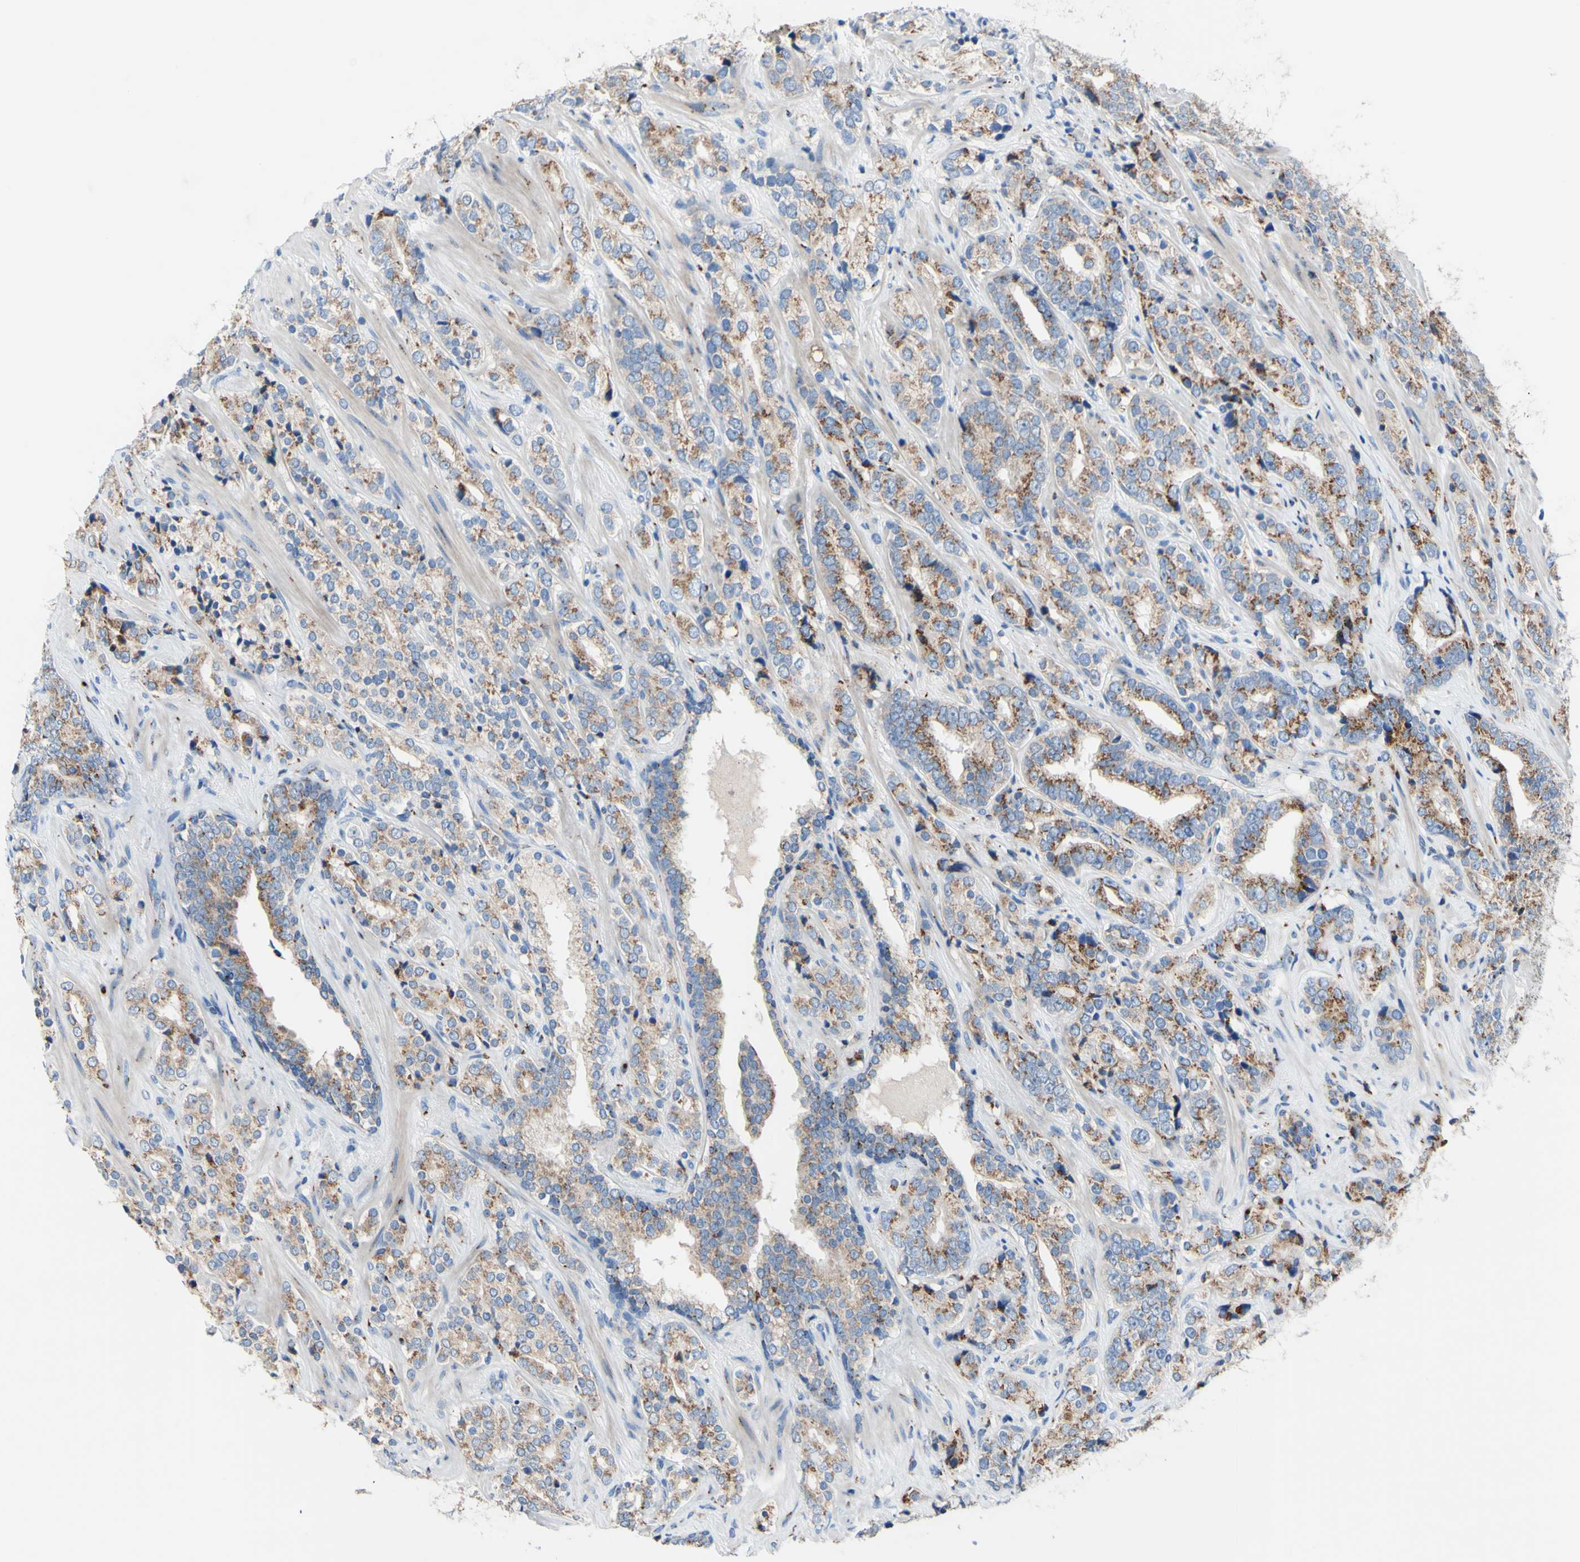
{"staining": {"intensity": "moderate", "quantity": "25%-75%", "location": "cytoplasmic/membranous"}, "tissue": "prostate cancer", "cell_type": "Tumor cells", "image_type": "cancer", "snomed": [{"axis": "morphology", "description": "Adenocarcinoma, High grade"}, {"axis": "topography", "description": "Prostate"}], "caption": "A micrograph of adenocarcinoma (high-grade) (prostate) stained for a protein displays moderate cytoplasmic/membranous brown staining in tumor cells. (brown staining indicates protein expression, while blue staining denotes nuclei).", "gene": "GALNT2", "patient": {"sex": "male", "age": 71}}